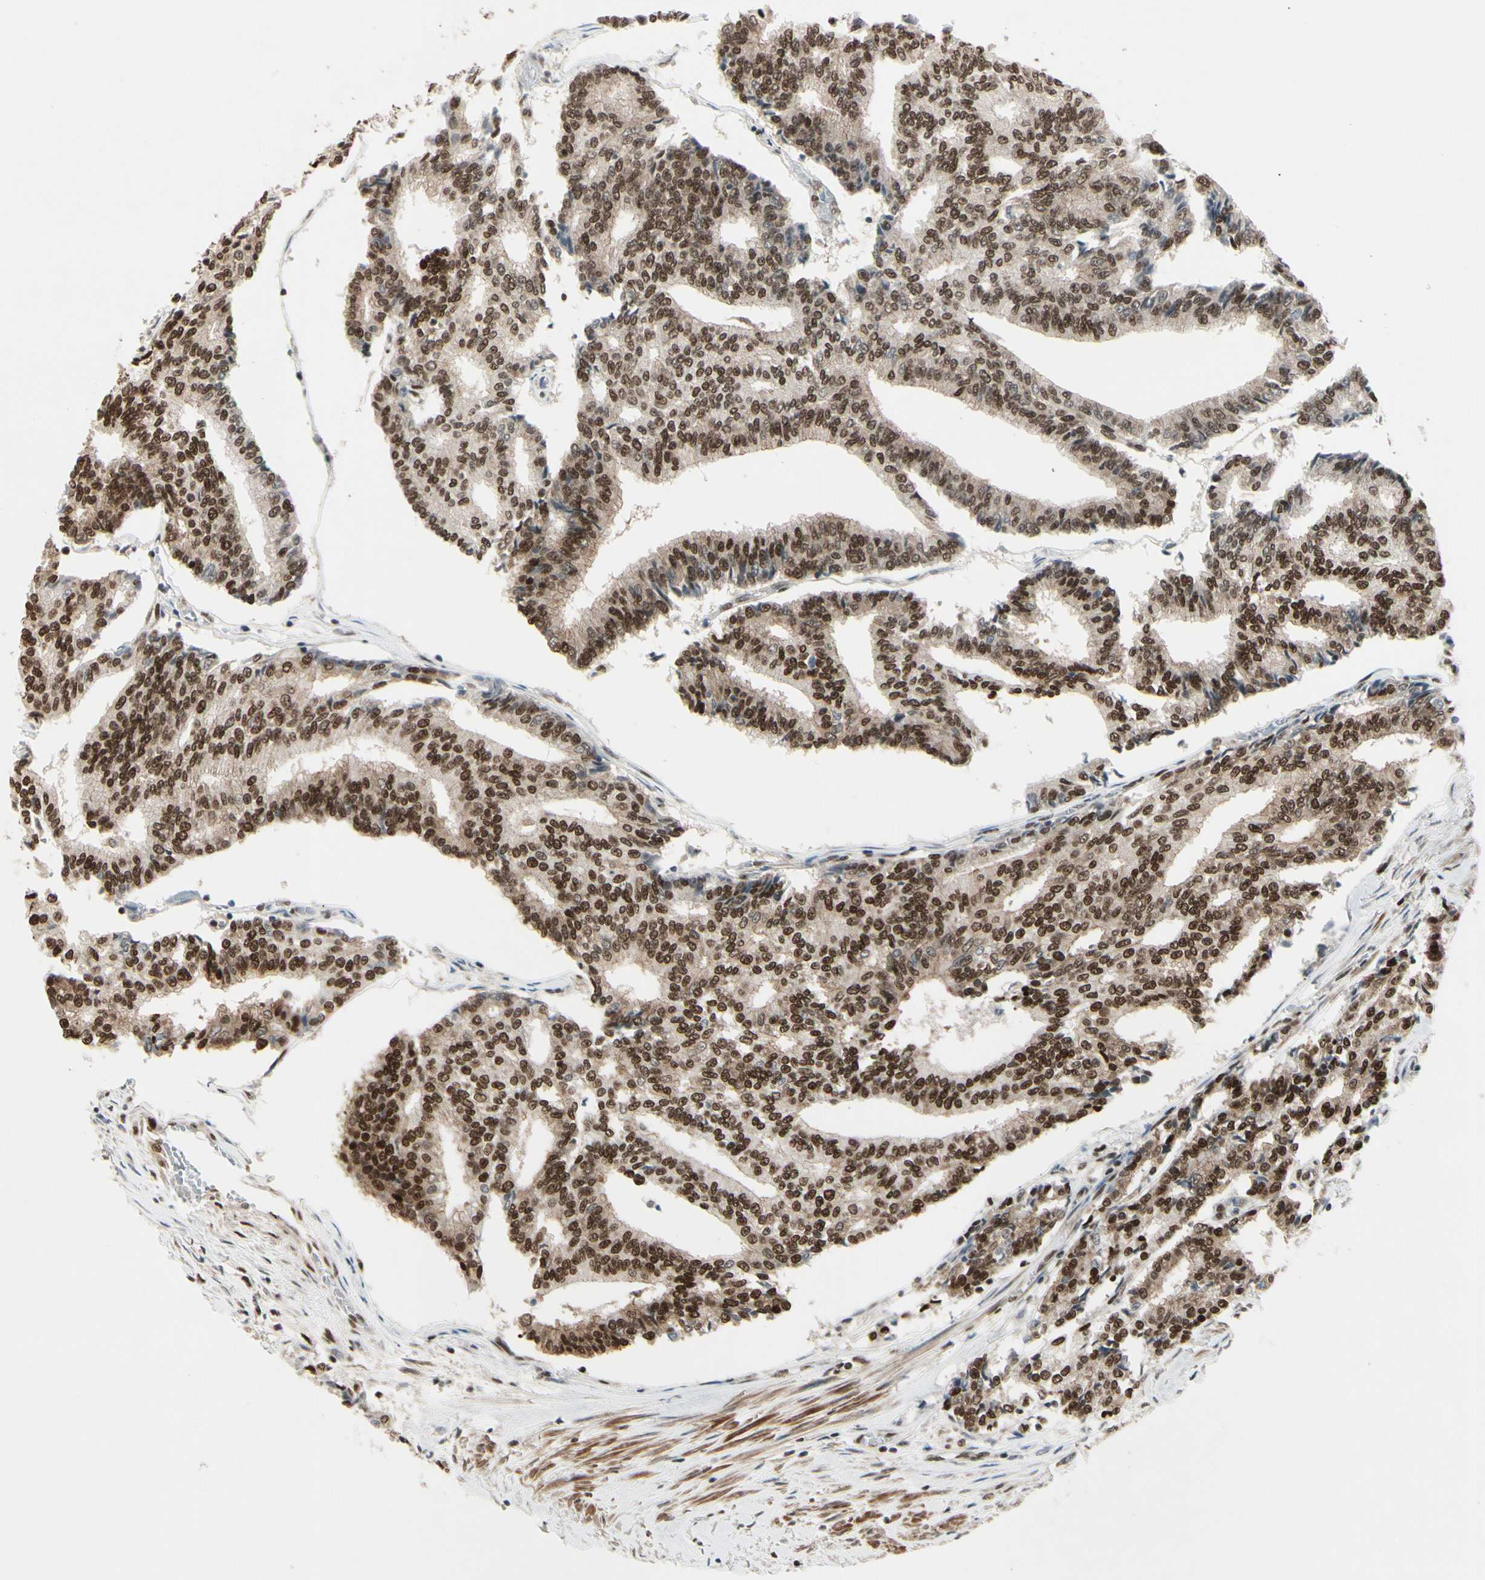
{"staining": {"intensity": "strong", "quantity": ">75%", "location": "nuclear"}, "tissue": "prostate cancer", "cell_type": "Tumor cells", "image_type": "cancer", "snomed": [{"axis": "morphology", "description": "Adenocarcinoma, High grade"}, {"axis": "topography", "description": "Prostate"}], "caption": "High-grade adenocarcinoma (prostate) stained for a protein demonstrates strong nuclear positivity in tumor cells.", "gene": "CHAMP1", "patient": {"sex": "male", "age": 55}}